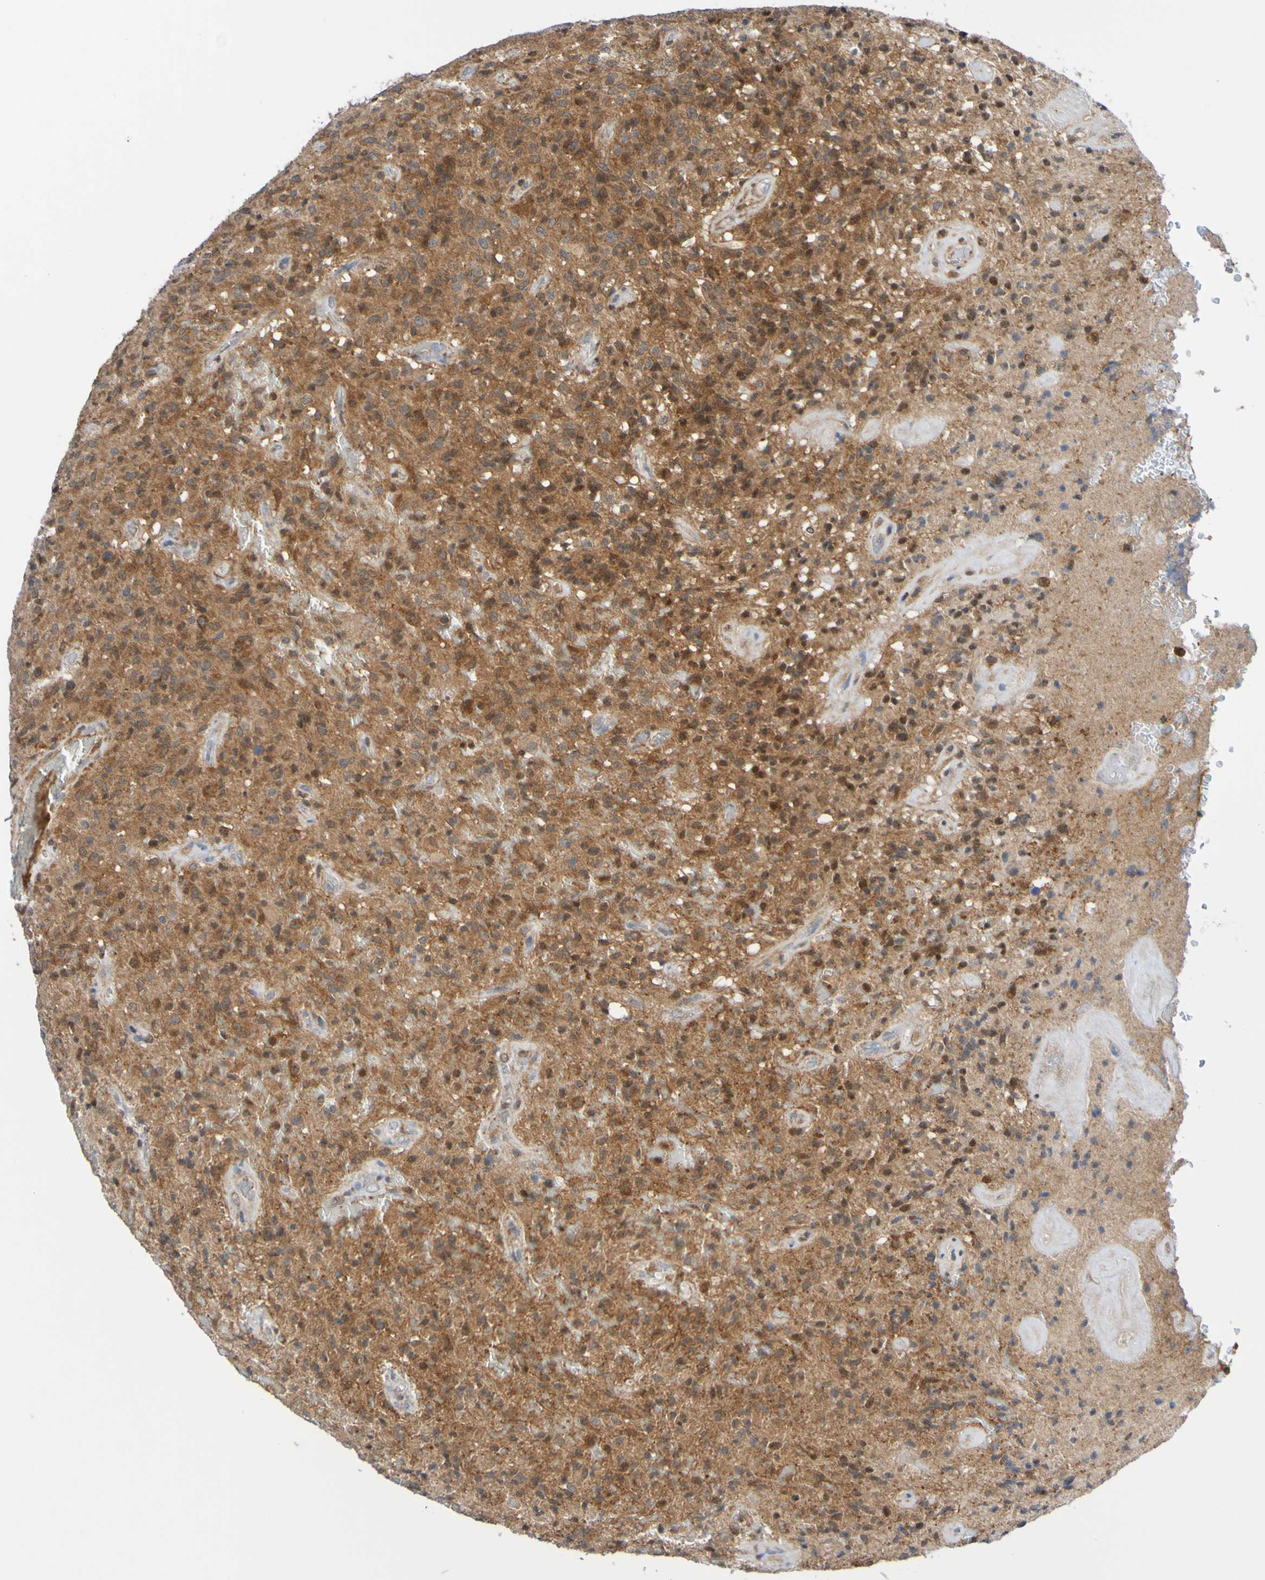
{"staining": {"intensity": "moderate", "quantity": ">75%", "location": "cytoplasmic/membranous"}, "tissue": "glioma", "cell_type": "Tumor cells", "image_type": "cancer", "snomed": [{"axis": "morphology", "description": "Glioma, malignant, High grade"}, {"axis": "topography", "description": "Brain"}], "caption": "Malignant glioma (high-grade) tissue exhibits moderate cytoplasmic/membranous positivity in approximately >75% of tumor cells, visualized by immunohistochemistry.", "gene": "ATIC", "patient": {"sex": "male", "age": 71}}